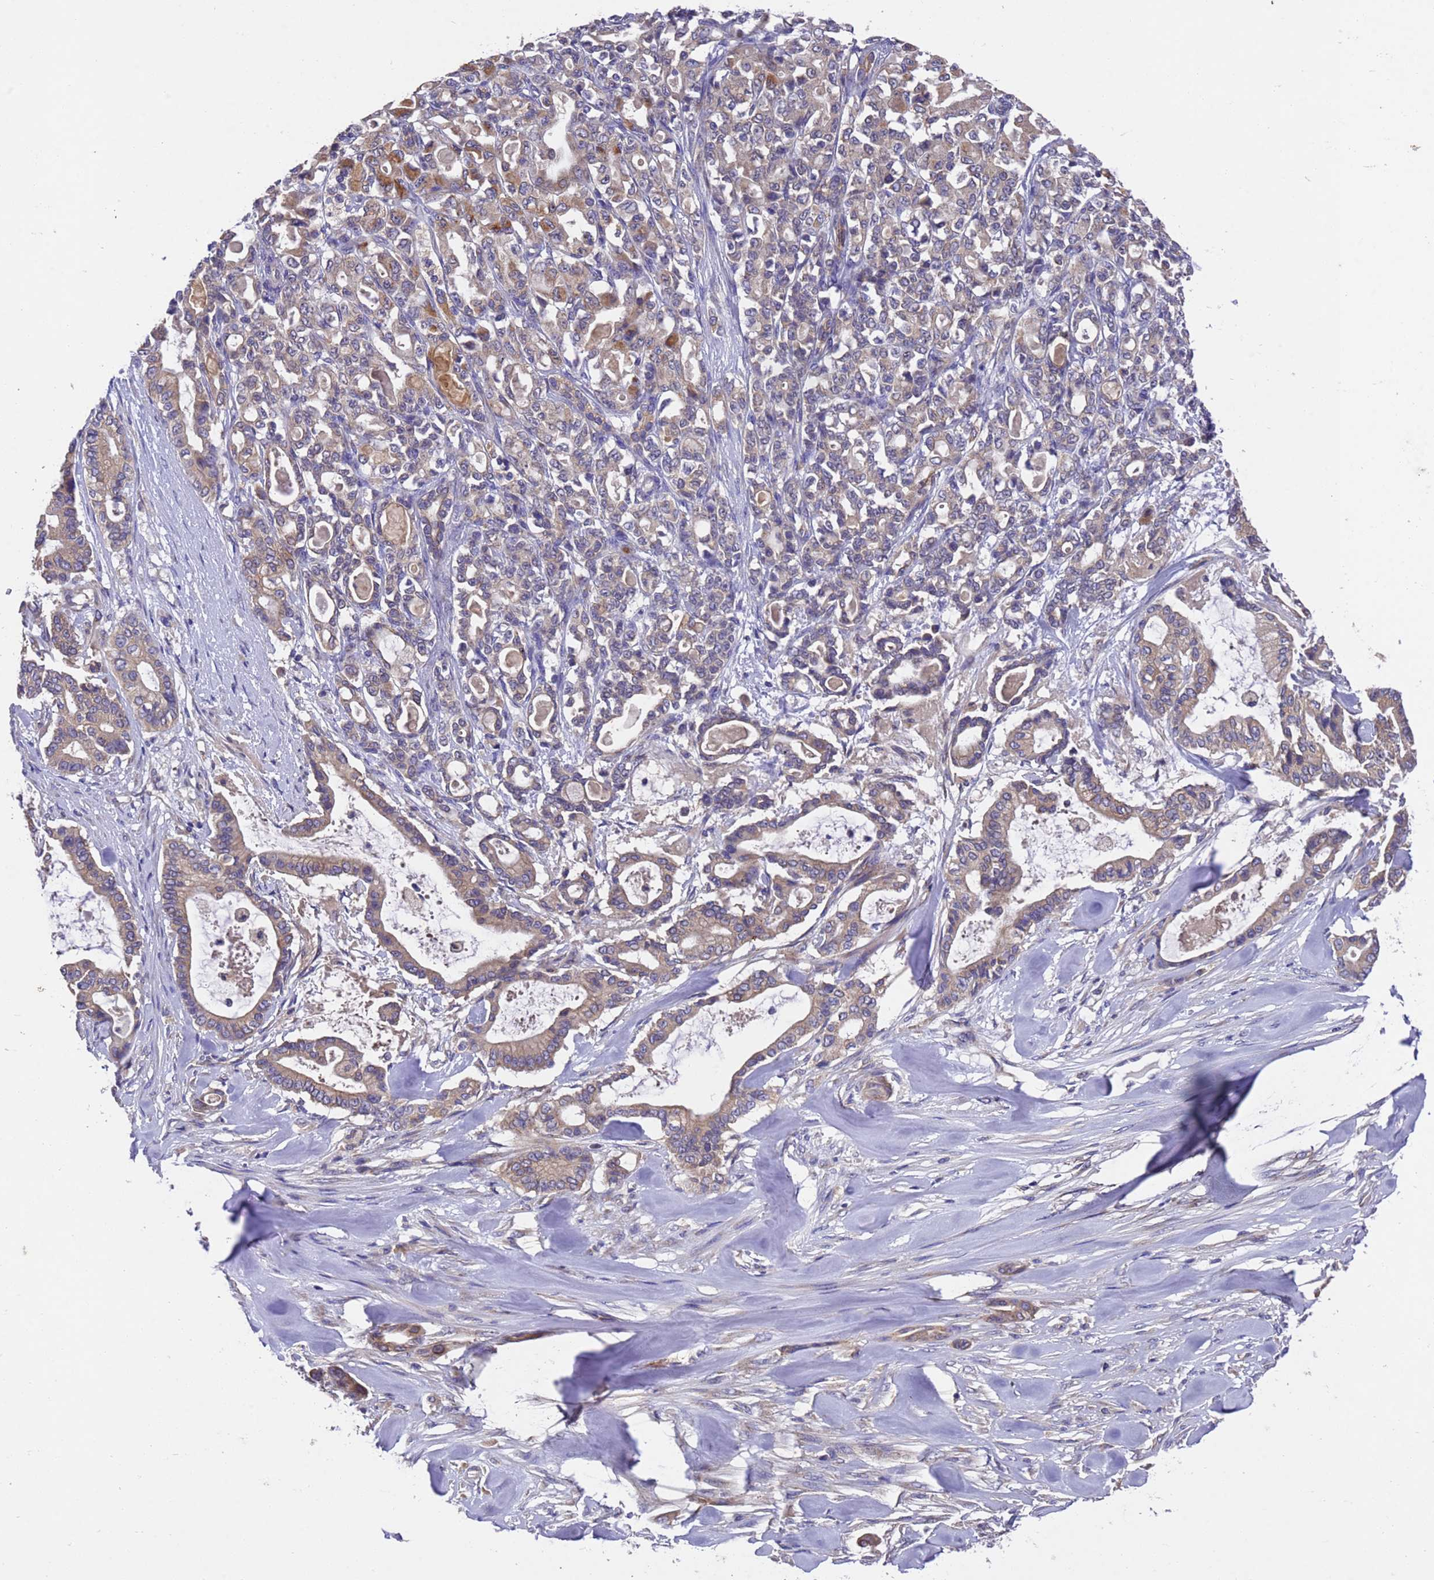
{"staining": {"intensity": "moderate", "quantity": "<25%", "location": "cytoplasmic/membranous"}, "tissue": "pancreatic cancer", "cell_type": "Tumor cells", "image_type": "cancer", "snomed": [{"axis": "morphology", "description": "Adenocarcinoma, NOS"}, {"axis": "topography", "description": "Pancreas"}], "caption": "This micrograph demonstrates immunohistochemistry staining of human pancreatic cancer, with low moderate cytoplasmic/membranous expression in approximately <25% of tumor cells.", "gene": "DCAF12L2", "patient": {"sex": "male", "age": 63}}